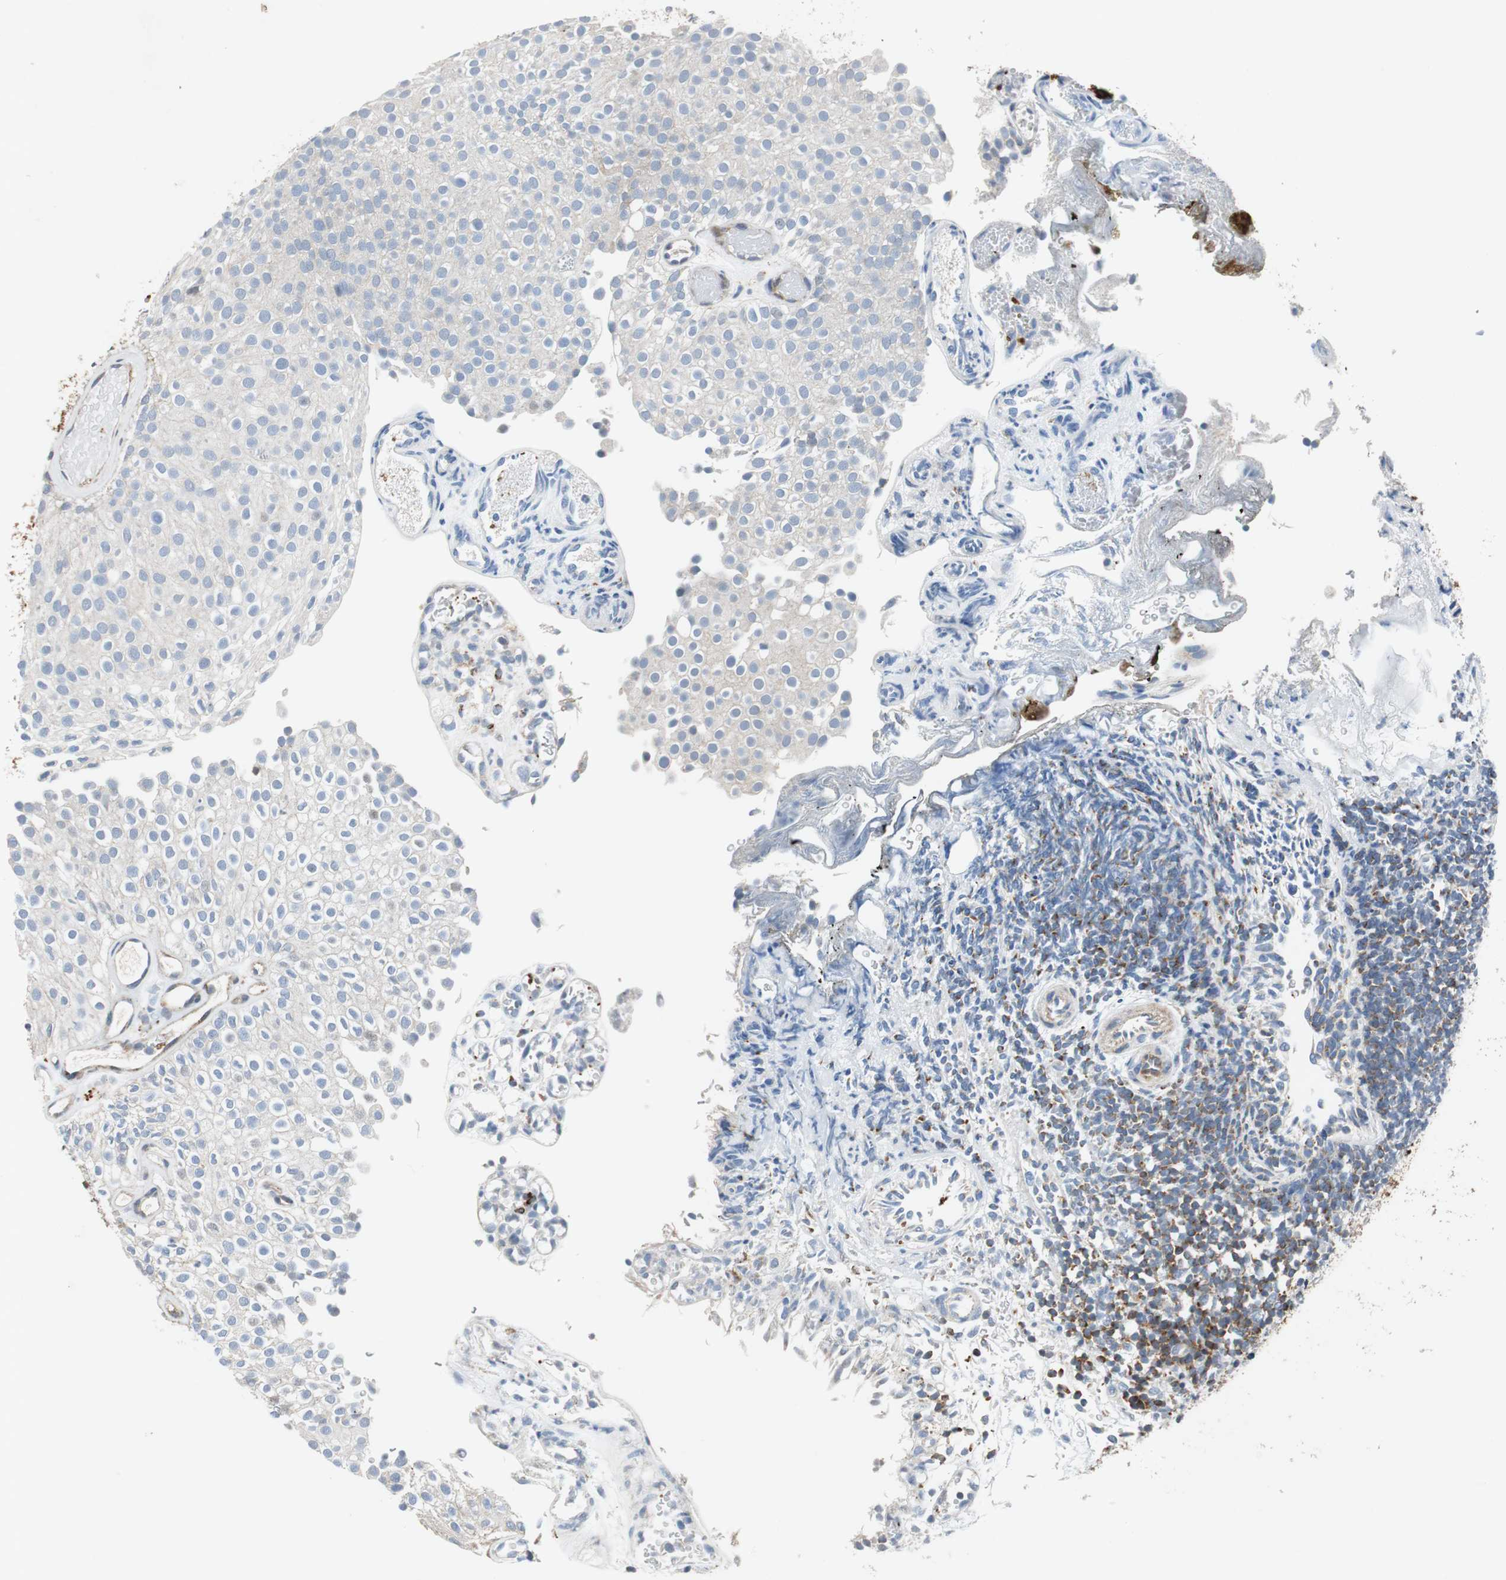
{"staining": {"intensity": "weak", "quantity": "<25%", "location": "cytoplasmic/membranous"}, "tissue": "urothelial cancer", "cell_type": "Tumor cells", "image_type": "cancer", "snomed": [{"axis": "morphology", "description": "Urothelial carcinoma, Low grade"}, {"axis": "topography", "description": "Urinary bladder"}], "caption": "There is no significant expression in tumor cells of urothelial cancer. Nuclei are stained in blue.", "gene": "TUBA4A", "patient": {"sex": "male", "age": 78}}